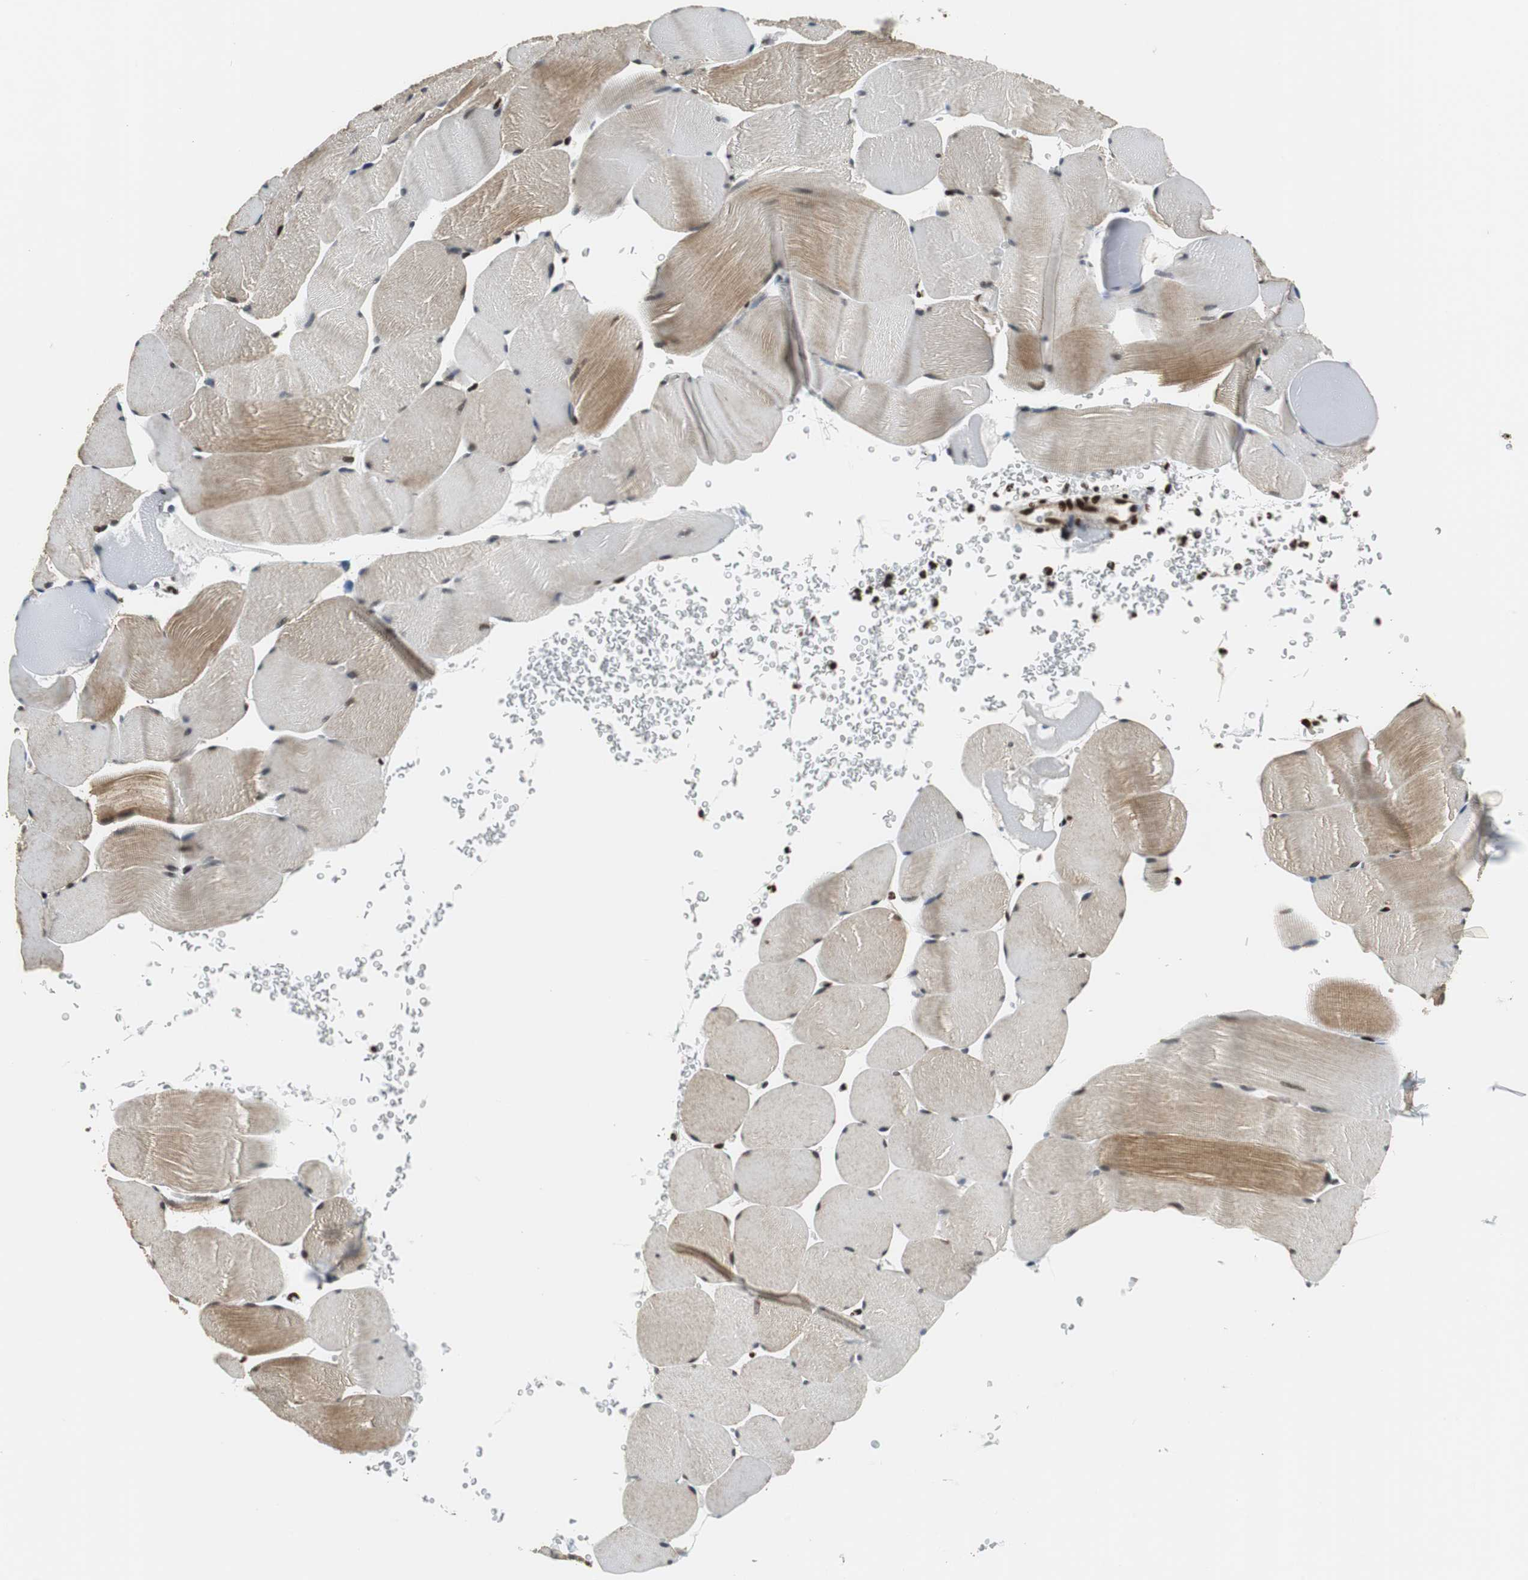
{"staining": {"intensity": "weak", "quantity": "<25%", "location": "cytoplasmic/membranous"}, "tissue": "skeletal muscle", "cell_type": "Myocytes", "image_type": "normal", "snomed": [{"axis": "morphology", "description": "Normal tissue, NOS"}, {"axis": "topography", "description": "Skeletal muscle"}], "caption": "Immunohistochemistry micrograph of benign skeletal muscle stained for a protein (brown), which exhibits no staining in myocytes.", "gene": "HDAC1", "patient": {"sex": "male", "age": 62}}